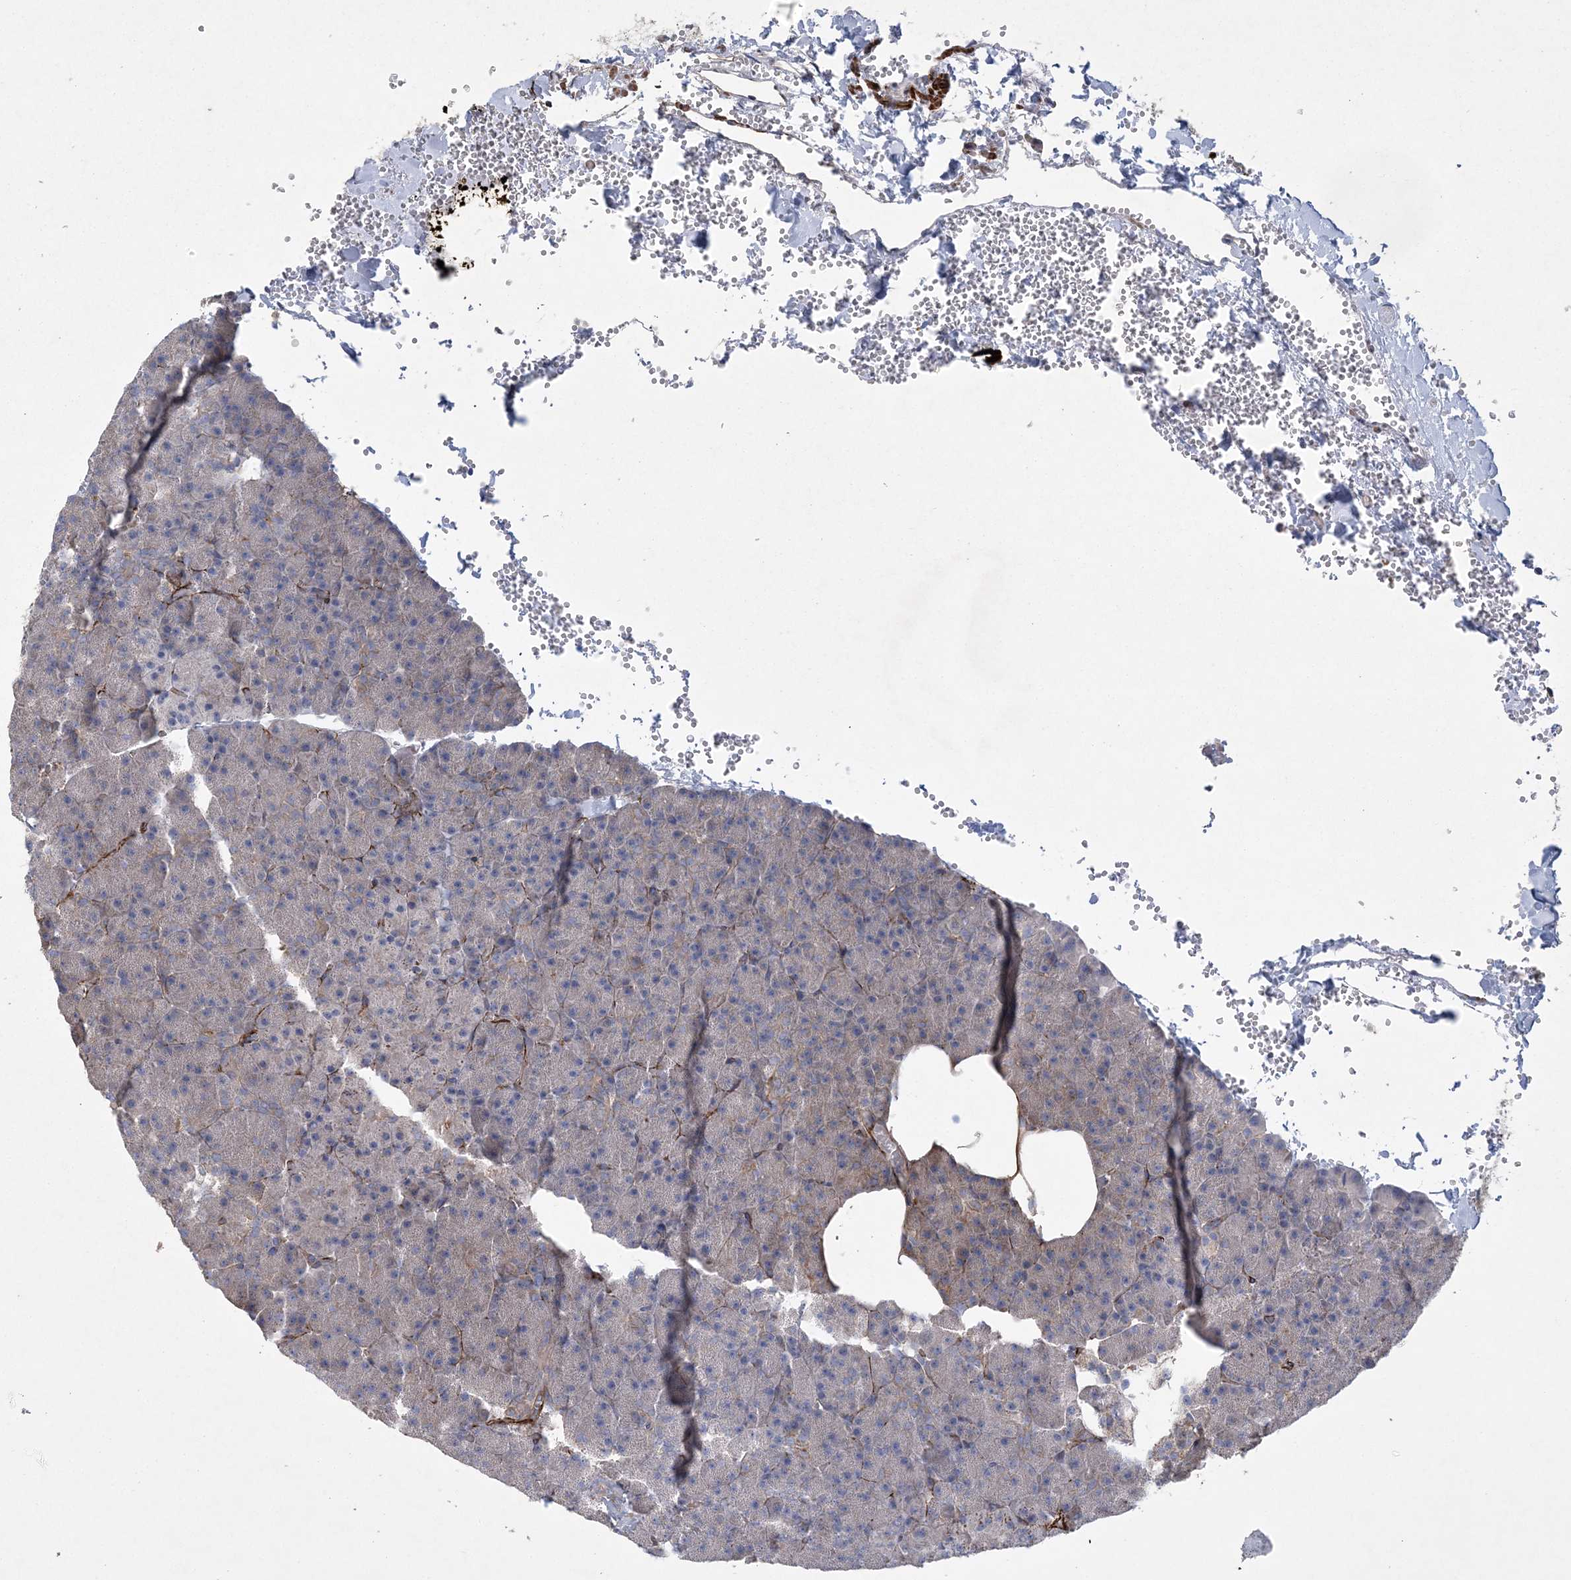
{"staining": {"intensity": "moderate", "quantity": "<25%", "location": "cytoplasmic/membranous"}, "tissue": "pancreas", "cell_type": "Exocrine glandular cells", "image_type": "normal", "snomed": [{"axis": "morphology", "description": "Normal tissue, NOS"}, {"axis": "morphology", "description": "Carcinoid, malignant, NOS"}, {"axis": "topography", "description": "Pancreas"}], "caption": "Immunohistochemistry photomicrograph of normal pancreas: human pancreas stained using immunohistochemistry (IHC) displays low levels of moderate protein expression localized specifically in the cytoplasmic/membranous of exocrine glandular cells, appearing as a cytoplasmic/membranous brown color.", "gene": "ARSJ", "patient": {"sex": "female", "age": 35}}